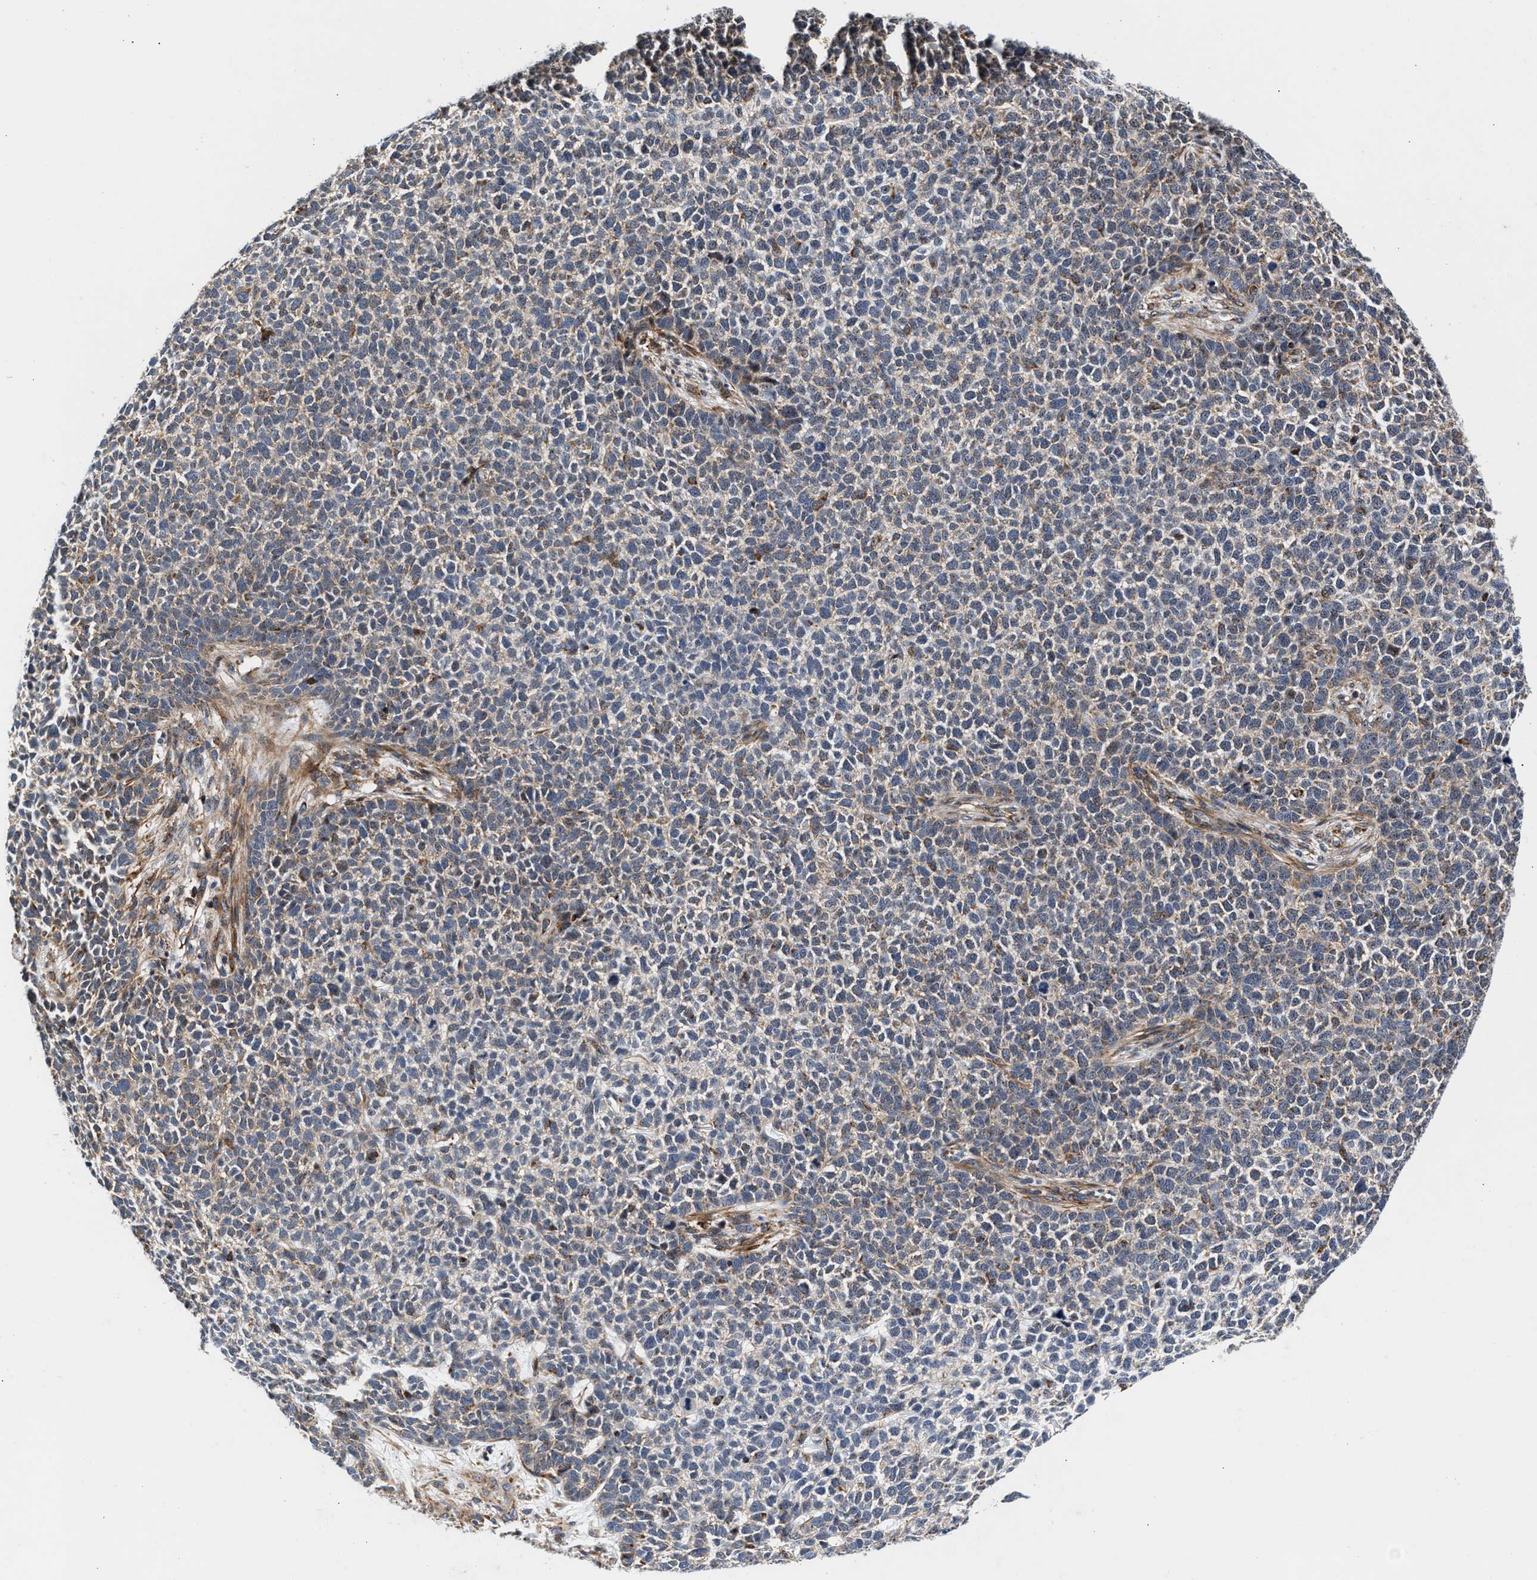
{"staining": {"intensity": "weak", "quantity": "25%-75%", "location": "cytoplasmic/membranous"}, "tissue": "skin cancer", "cell_type": "Tumor cells", "image_type": "cancer", "snomed": [{"axis": "morphology", "description": "Basal cell carcinoma"}, {"axis": "topography", "description": "Skin"}], "caption": "The image displays immunohistochemical staining of skin cancer (basal cell carcinoma). There is weak cytoplasmic/membranous positivity is present in approximately 25%-75% of tumor cells.", "gene": "SGK1", "patient": {"sex": "female", "age": 84}}